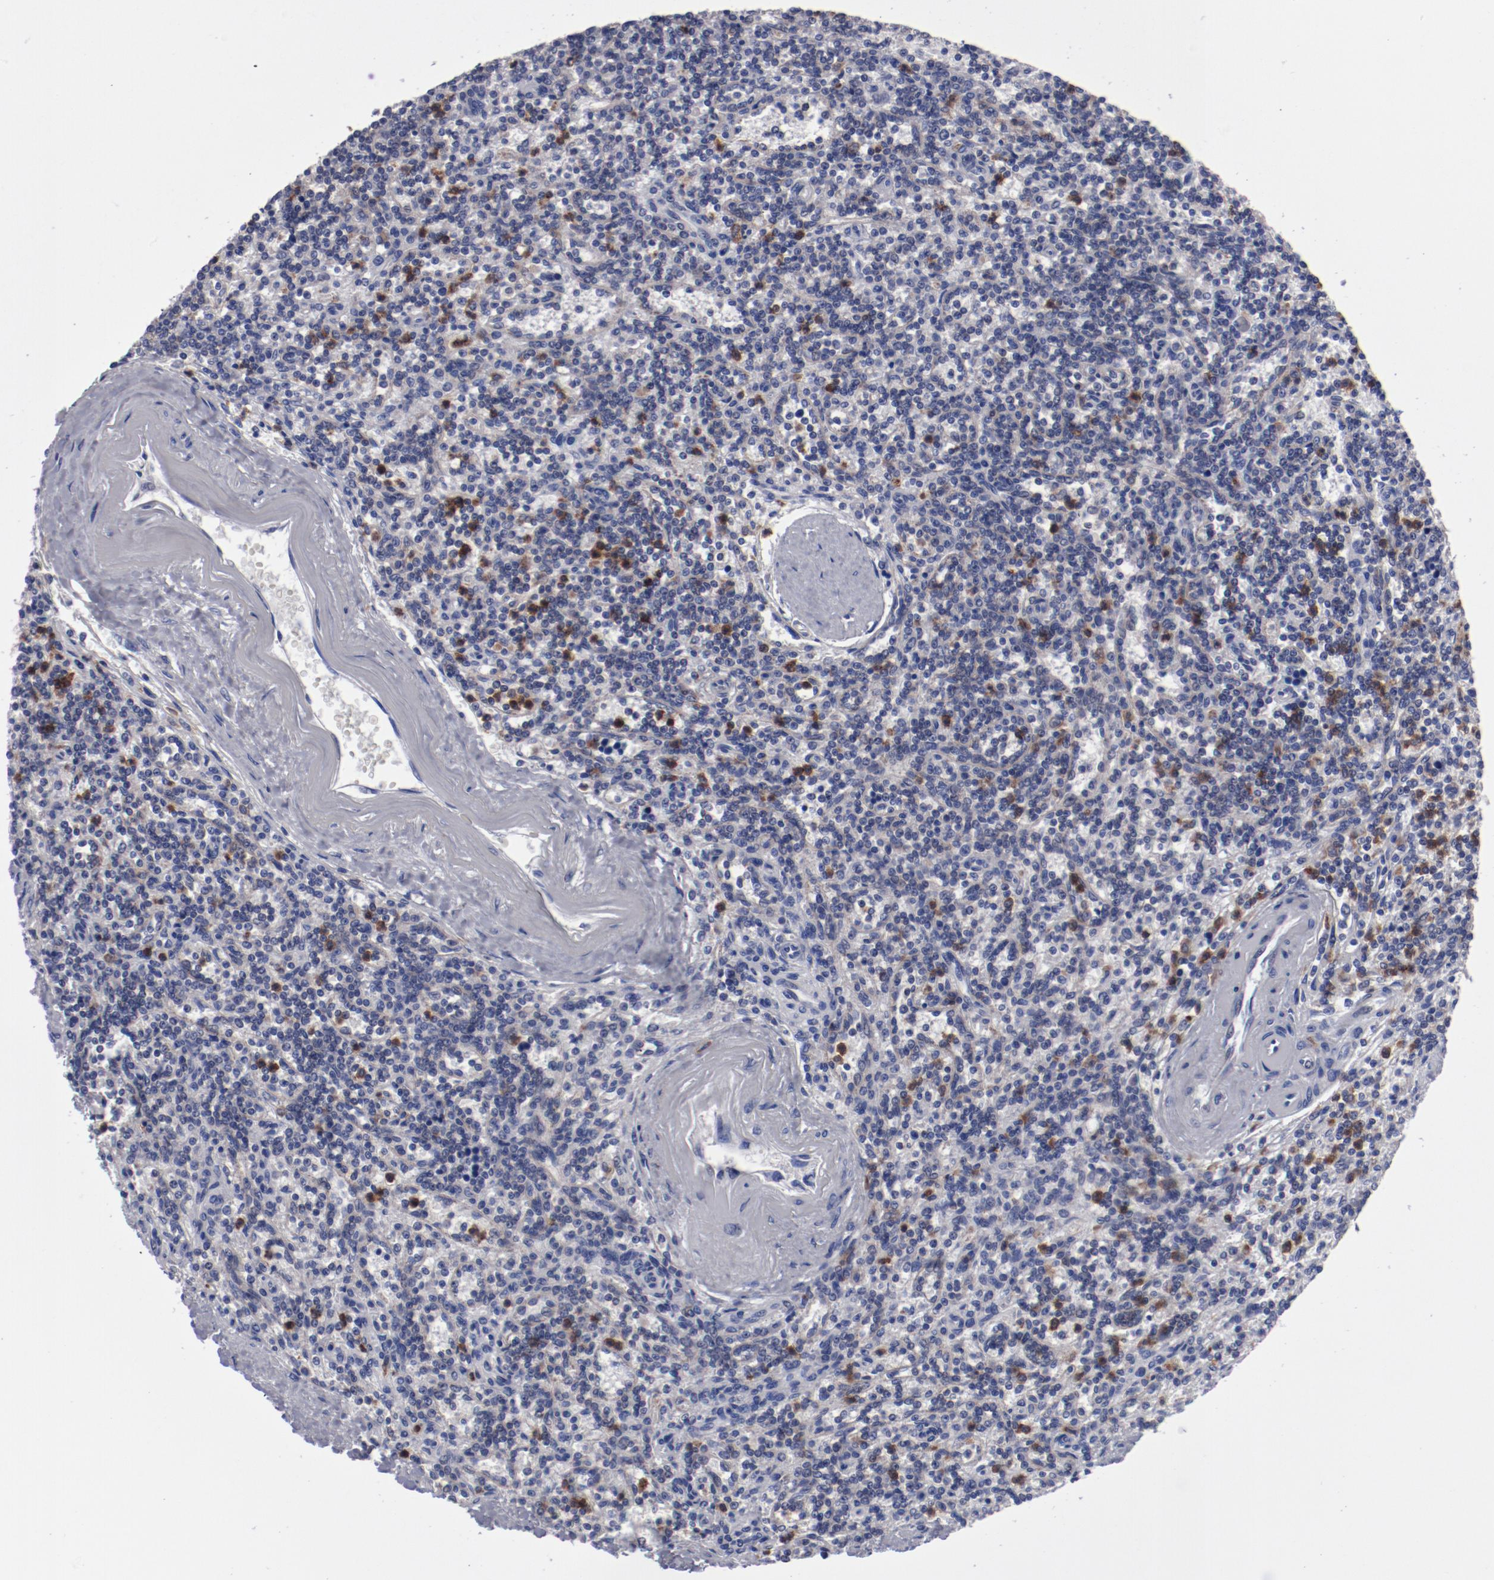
{"staining": {"intensity": "moderate", "quantity": "<25%", "location": "cytoplasmic/membranous"}, "tissue": "lymphoma", "cell_type": "Tumor cells", "image_type": "cancer", "snomed": [{"axis": "morphology", "description": "Malignant lymphoma, non-Hodgkin's type, Low grade"}, {"axis": "topography", "description": "Spleen"}], "caption": "IHC (DAB) staining of human lymphoma shows moderate cytoplasmic/membranous protein staining in about <25% of tumor cells.", "gene": "FGR", "patient": {"sex": "male", "age": 73}}